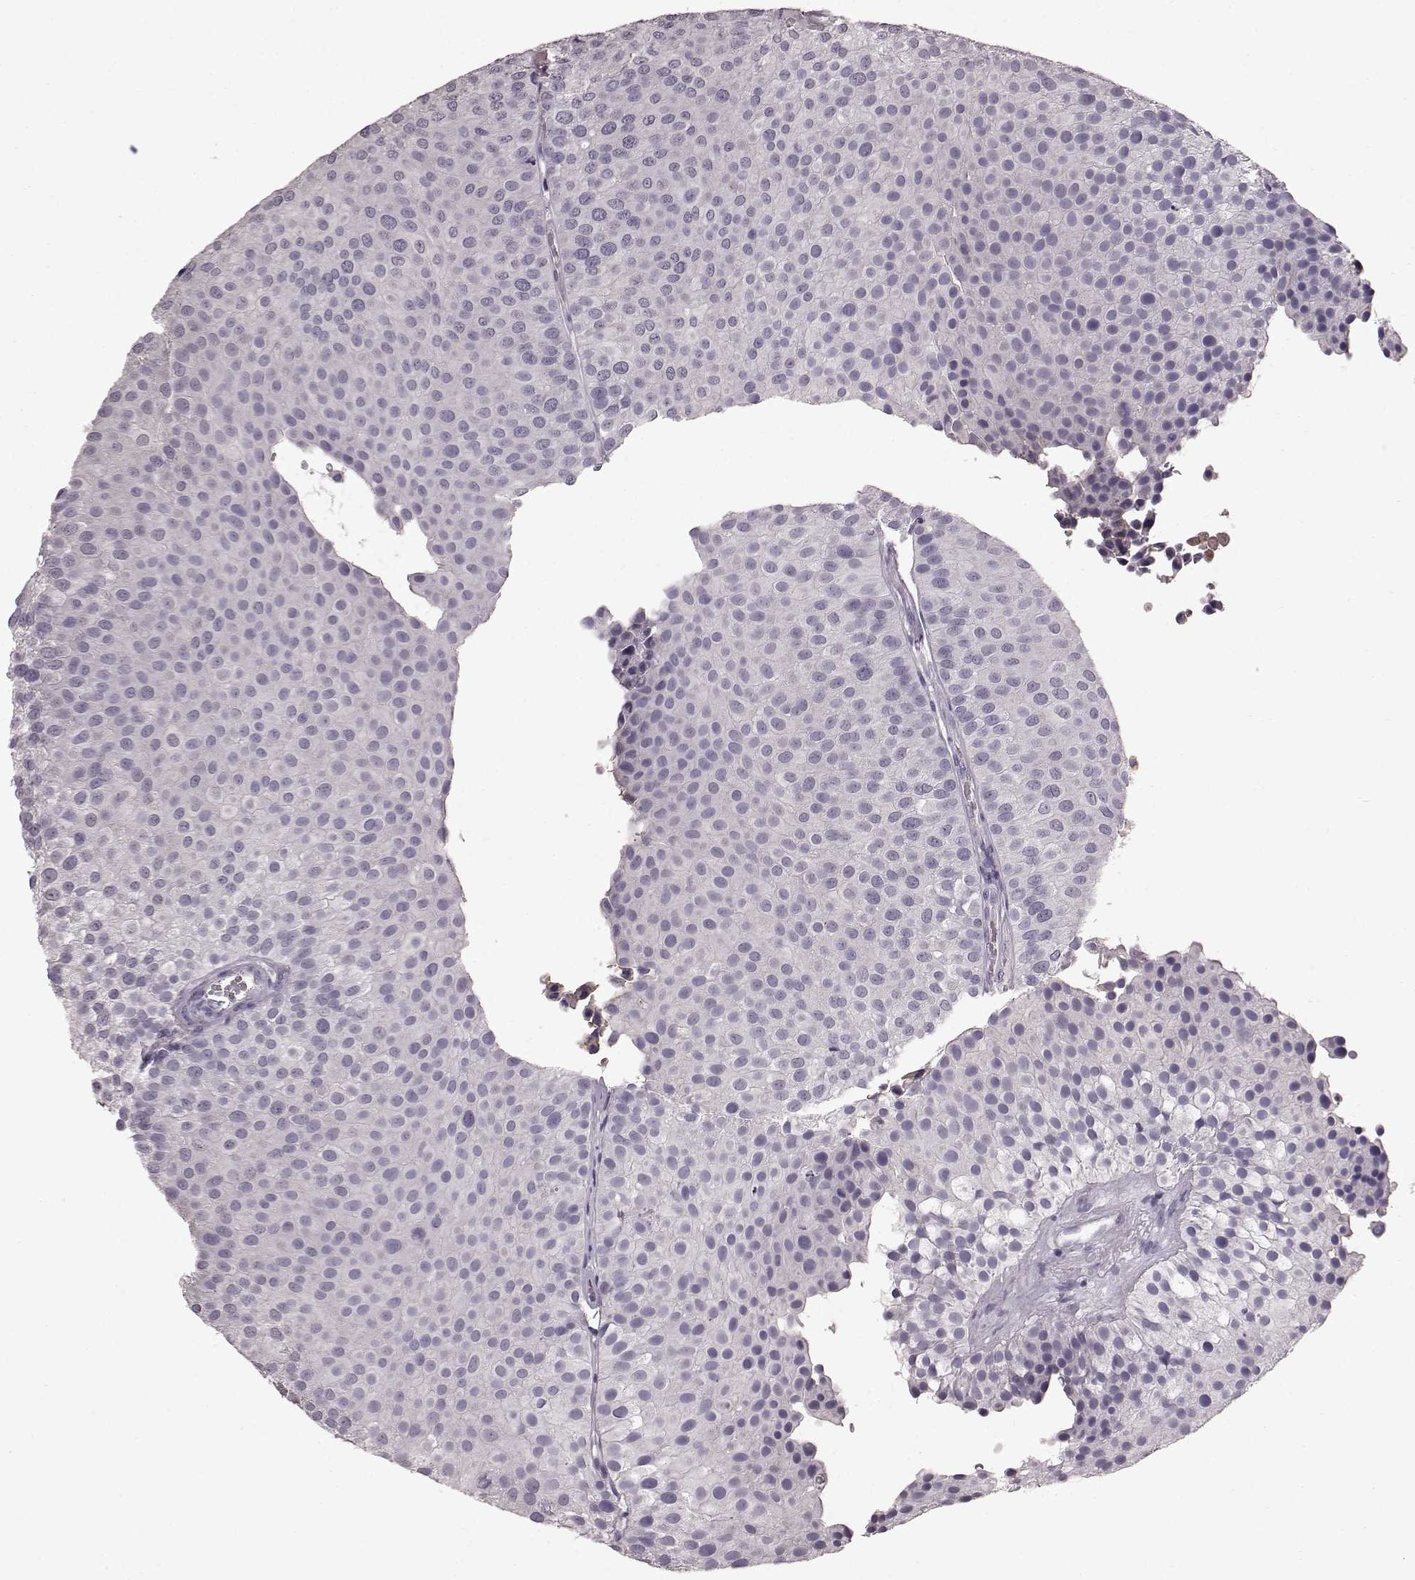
{"staining": {"intensity": "negative", "quantity": "none", "location": "none"}, "tissue": "urothelial cancer", "cell_type": "Tumor cells", "image_type": "cancer", "snomed": [{"axis": "morphology", "description": "Urothelial carcinoma, Low grade"}, {"axis": "topography", "description": "Urinary bladder"}], "caption": "DAB immunohistochemical staining of urothelial carcinoma (low-grade) demonstrates no significant expression in tumor cells.", "gene": "FUT4", "patient": {"sex": "female", "age": 87}}